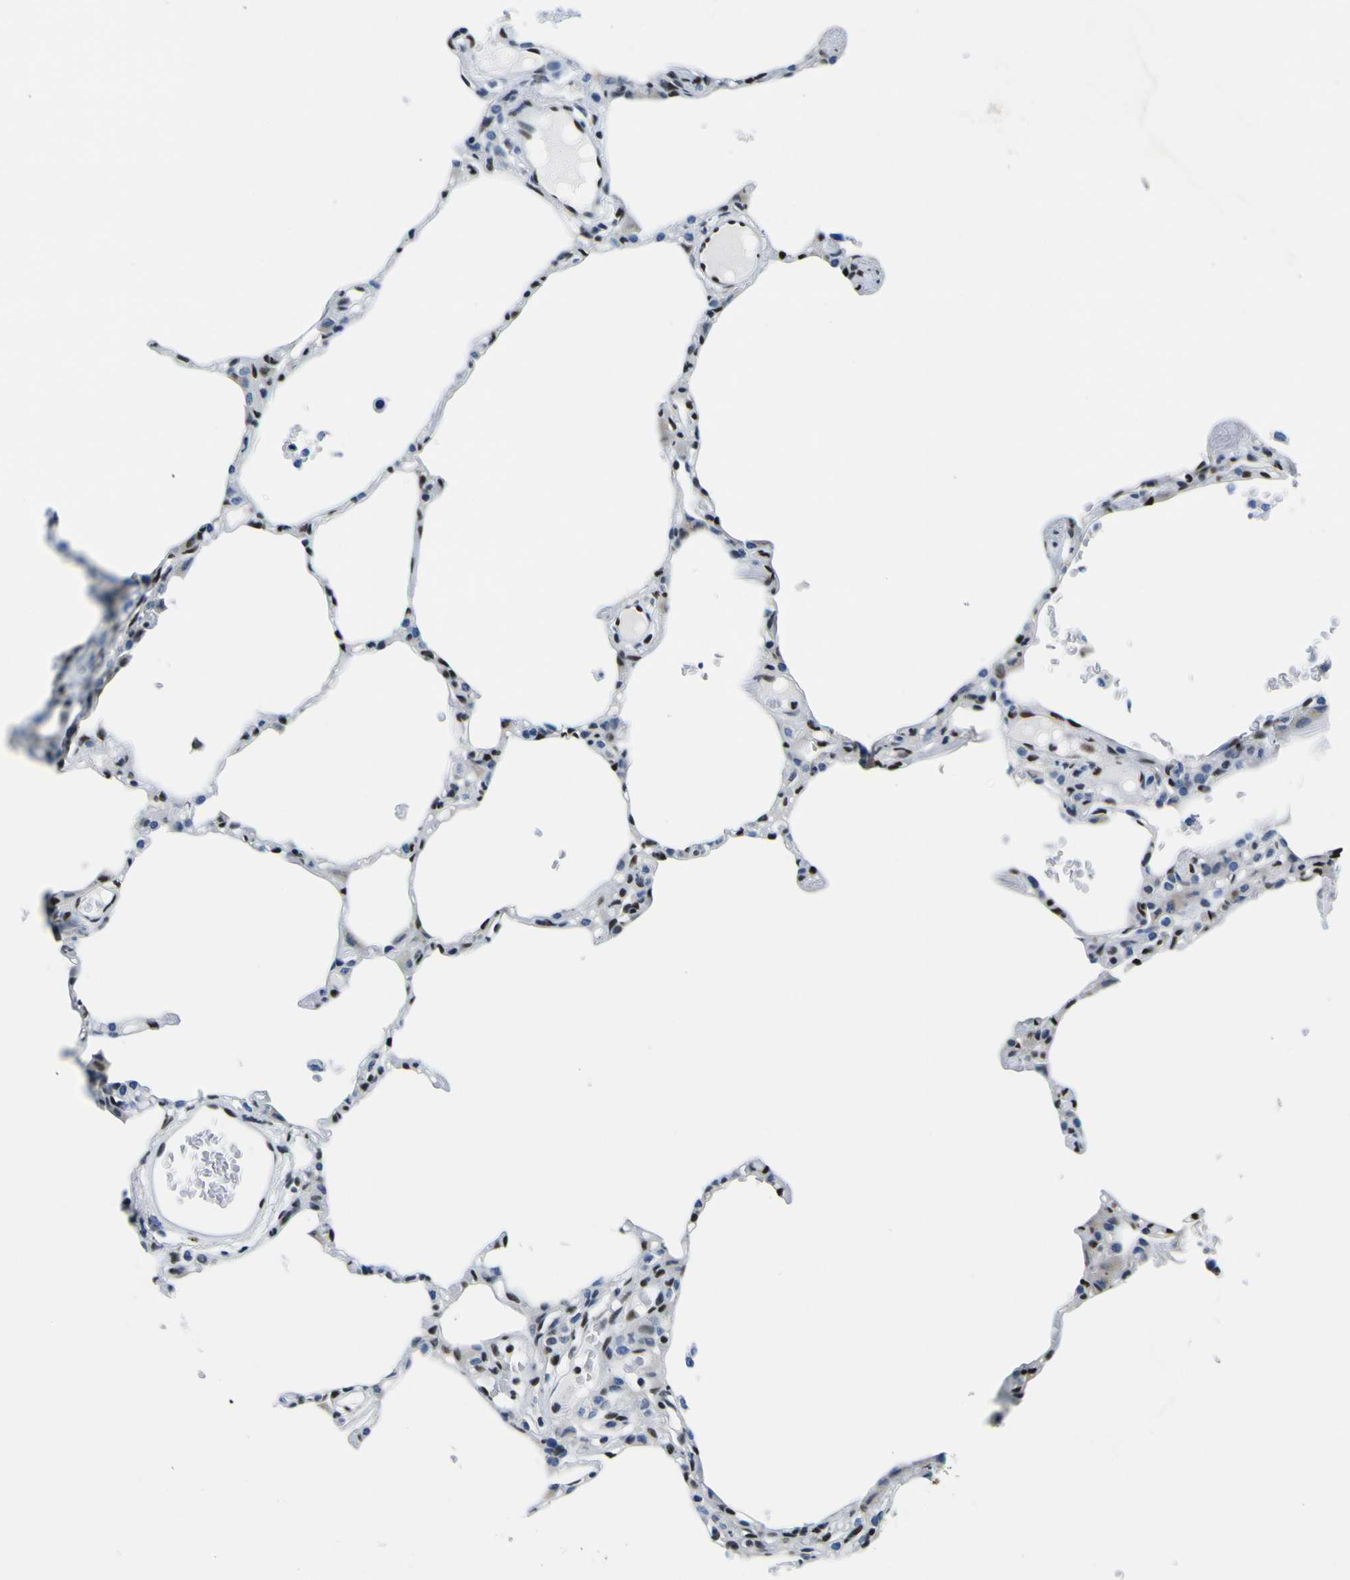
{"staining": {"intensity": "strong", "quantity": "25%-75%", "location": "nuclear"}, "tissue": "lung", "cell_type": "Alveolar cells", "image_type": "normal", "snomed": [{"axis": "morphology", "description": "Normal tissue, NOS"}, {"axis": "topography", "description": "Lung"}], "caption": "Unremarkable lung was stained to show a protein in brown. There is high levels of strong nuclear staining in approximately 25%-75% of alveolar cells. (brown staining indicates protein expression, while blue staining denotes nuclei).", "gene": "SP1", "patient": {"sex": "female", "age": 49}}